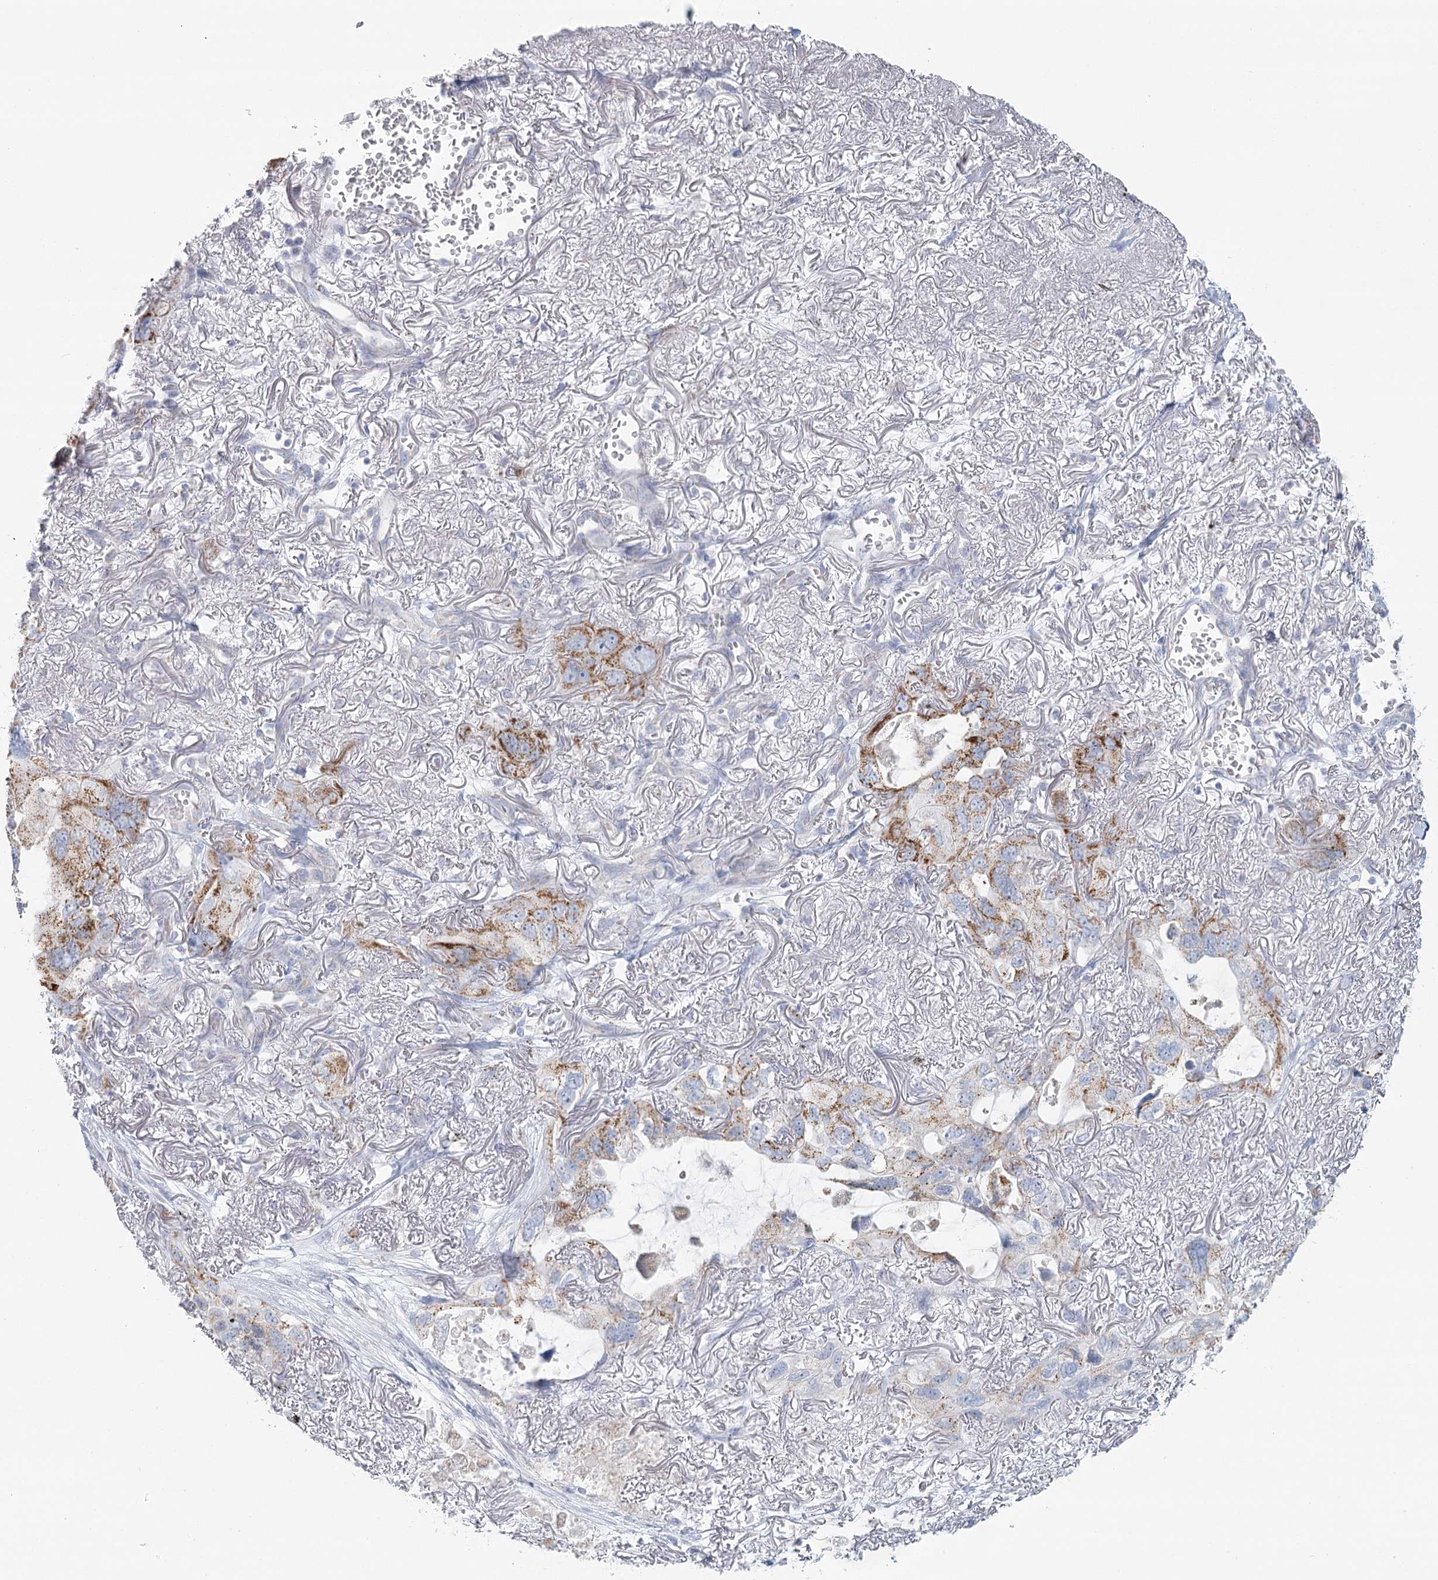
{"staining": {"intensity": "moderate", "quantity": ">75%", "location": "cytoplasmic/membranous"}, "tissue": "lung cancer", "cell_type": "Tumor cells", "image_type": "cancer", "snomed": [{"axis": "morphology", "description": "Squamous cell carcinoma, NOS"}, {"axis": "topography", "description": "Lung"}], "caption": "This is an image of IHC staining of squamous cell carcinoma (lung), which shows moderate positivity in the cytoplasmic/membranous of tumor cells.", "gene": "BPHL", "patient": {"sex": "female", "age": 73}}